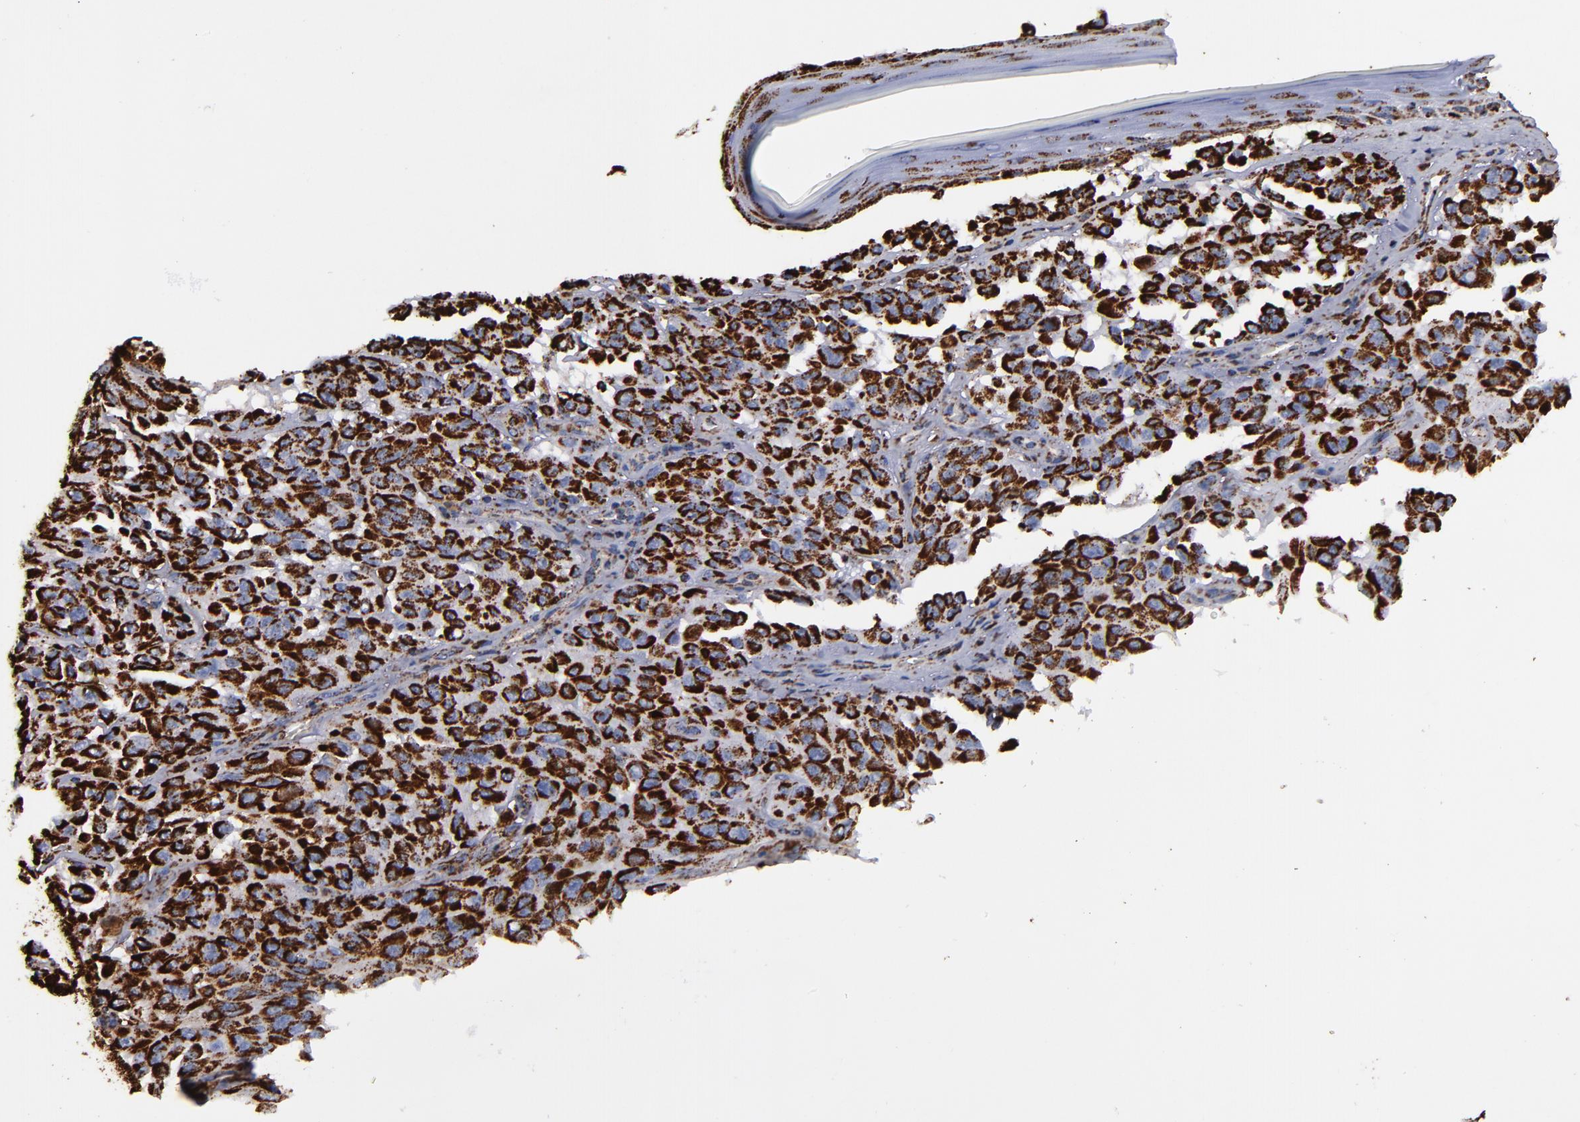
{"staining": {"intensity": "strong", "quantity": ">75%", "location": "cytoplasmic/membranous"}, "tissue": "melanoma", "cell_type": "Tumor cells", "image_type": "cancer", "snomed": [{"axis": "morphology", "description": "Malignant melanoma, NOS"}, {"axis": "topography", "description": "Skin"}], "caption": "Immunohistochemistry staining of malignant melanoma, which demonstrates high levels of strong cytoplasmic/membranous staining in approximately >75% of tumor cells indicating strong cytoplasmic/membranous protein positivity. The staining was performed using DAB (3,3'-diaminobenzidine) (brown) for protein detection and nuclei were counterstained in hematoxylin (blue).", "gene": "SOD2", "patient": {"sex": "male", "age": 30}}